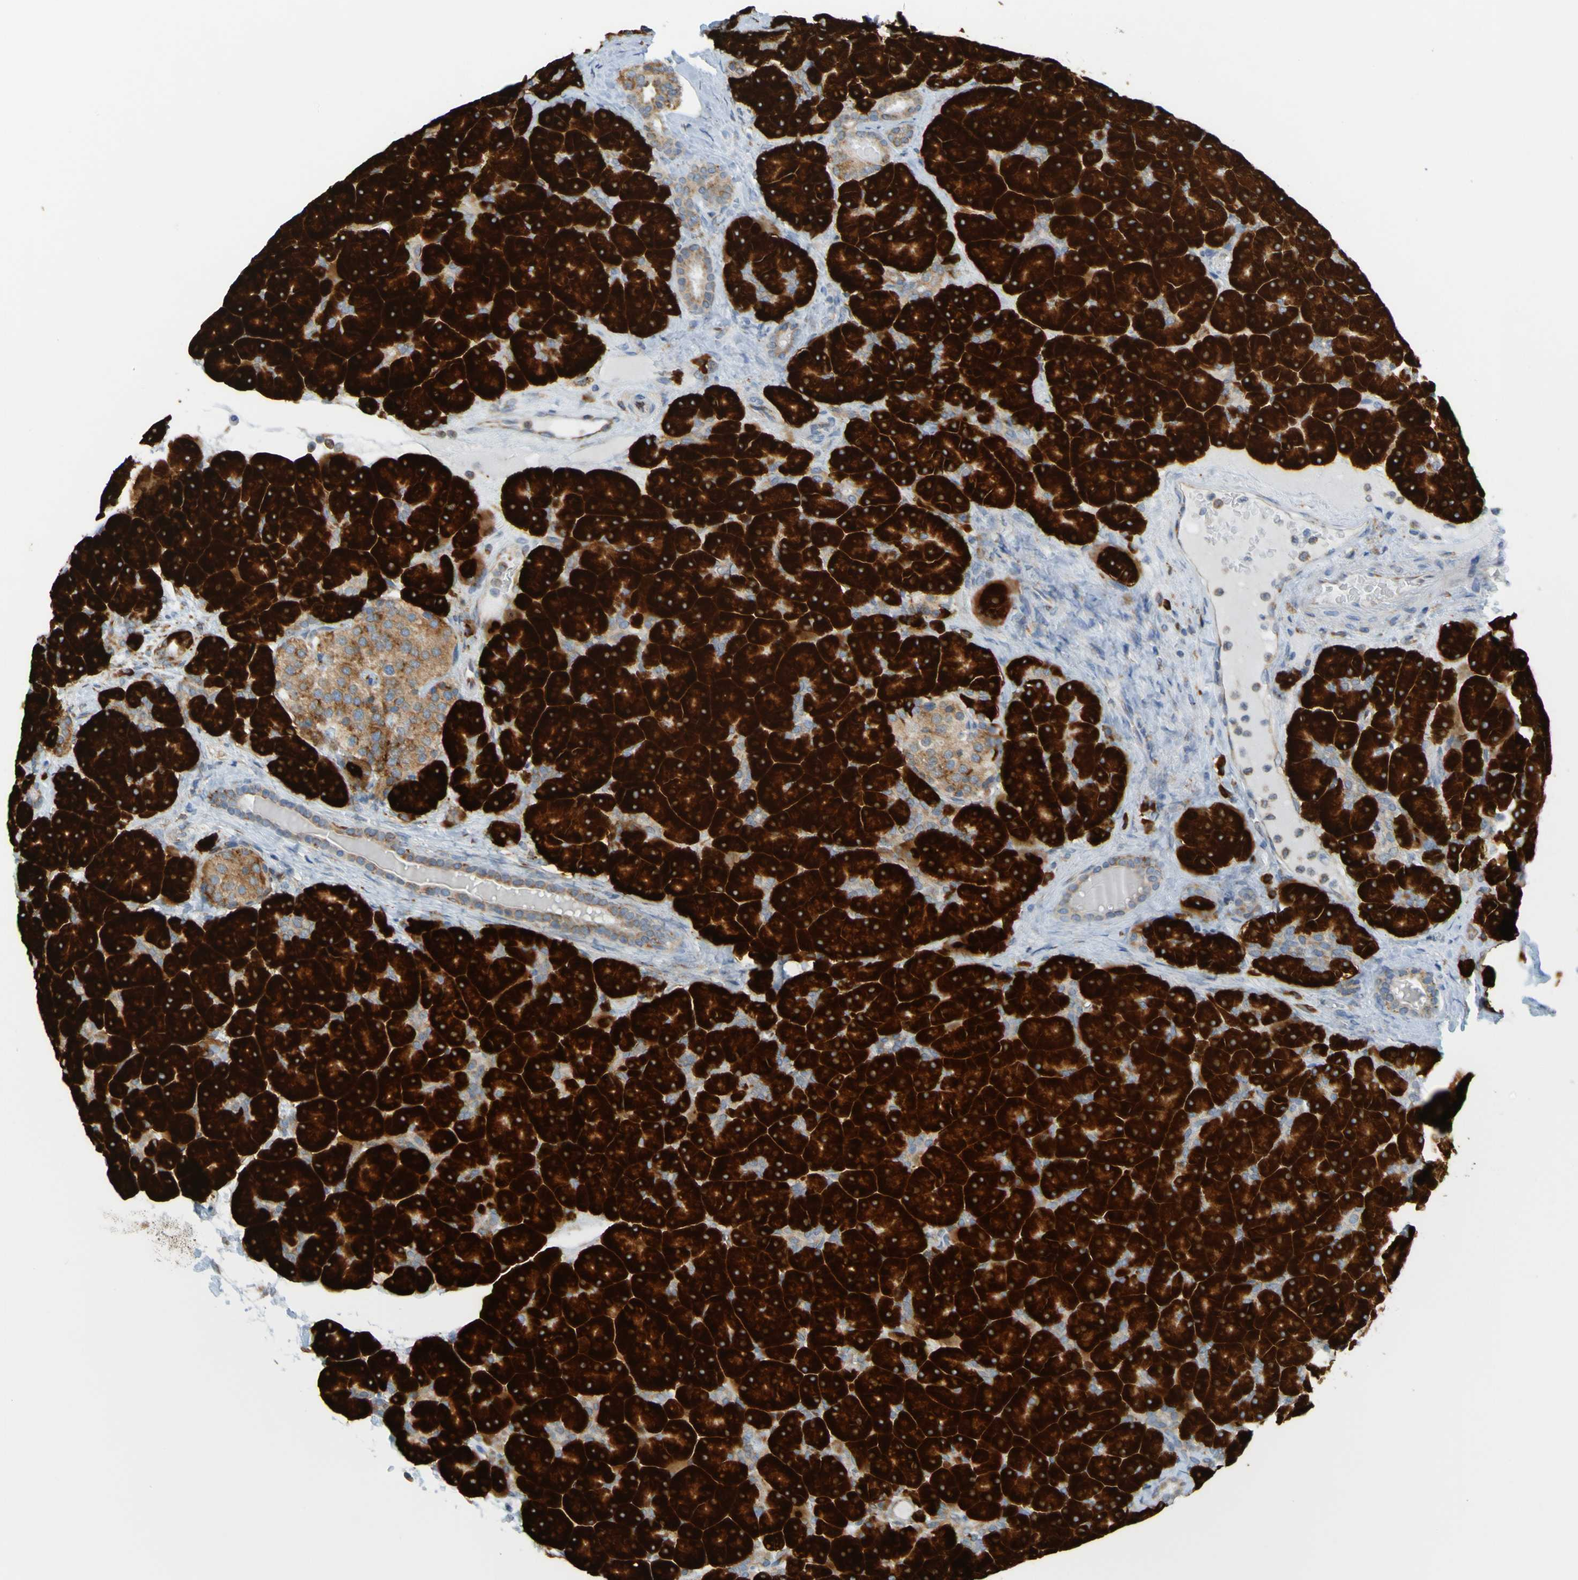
{"staining": {"intensity": "strong", "quantity": ">75%", "location": "cytoplasmic/membranous"}, "tissue": "pancreas", "cell_type": "Exocrine glandular cells", "image_type": "normal", "snomed": [{"axis": "morphology", "description": "Normal tissue, NOS"}, {"axis": "topography", "description": "Pancreas"}], "caption": "Approximately >75% of exocrine glandular cells in unremarkable human pancreas demonstrate strong cytoplasmic/membranous protein positivity as visualized by brown immunohistochemical staining.", "gene": "SSR1", "patient": {"sex": "male", "age": 66}}